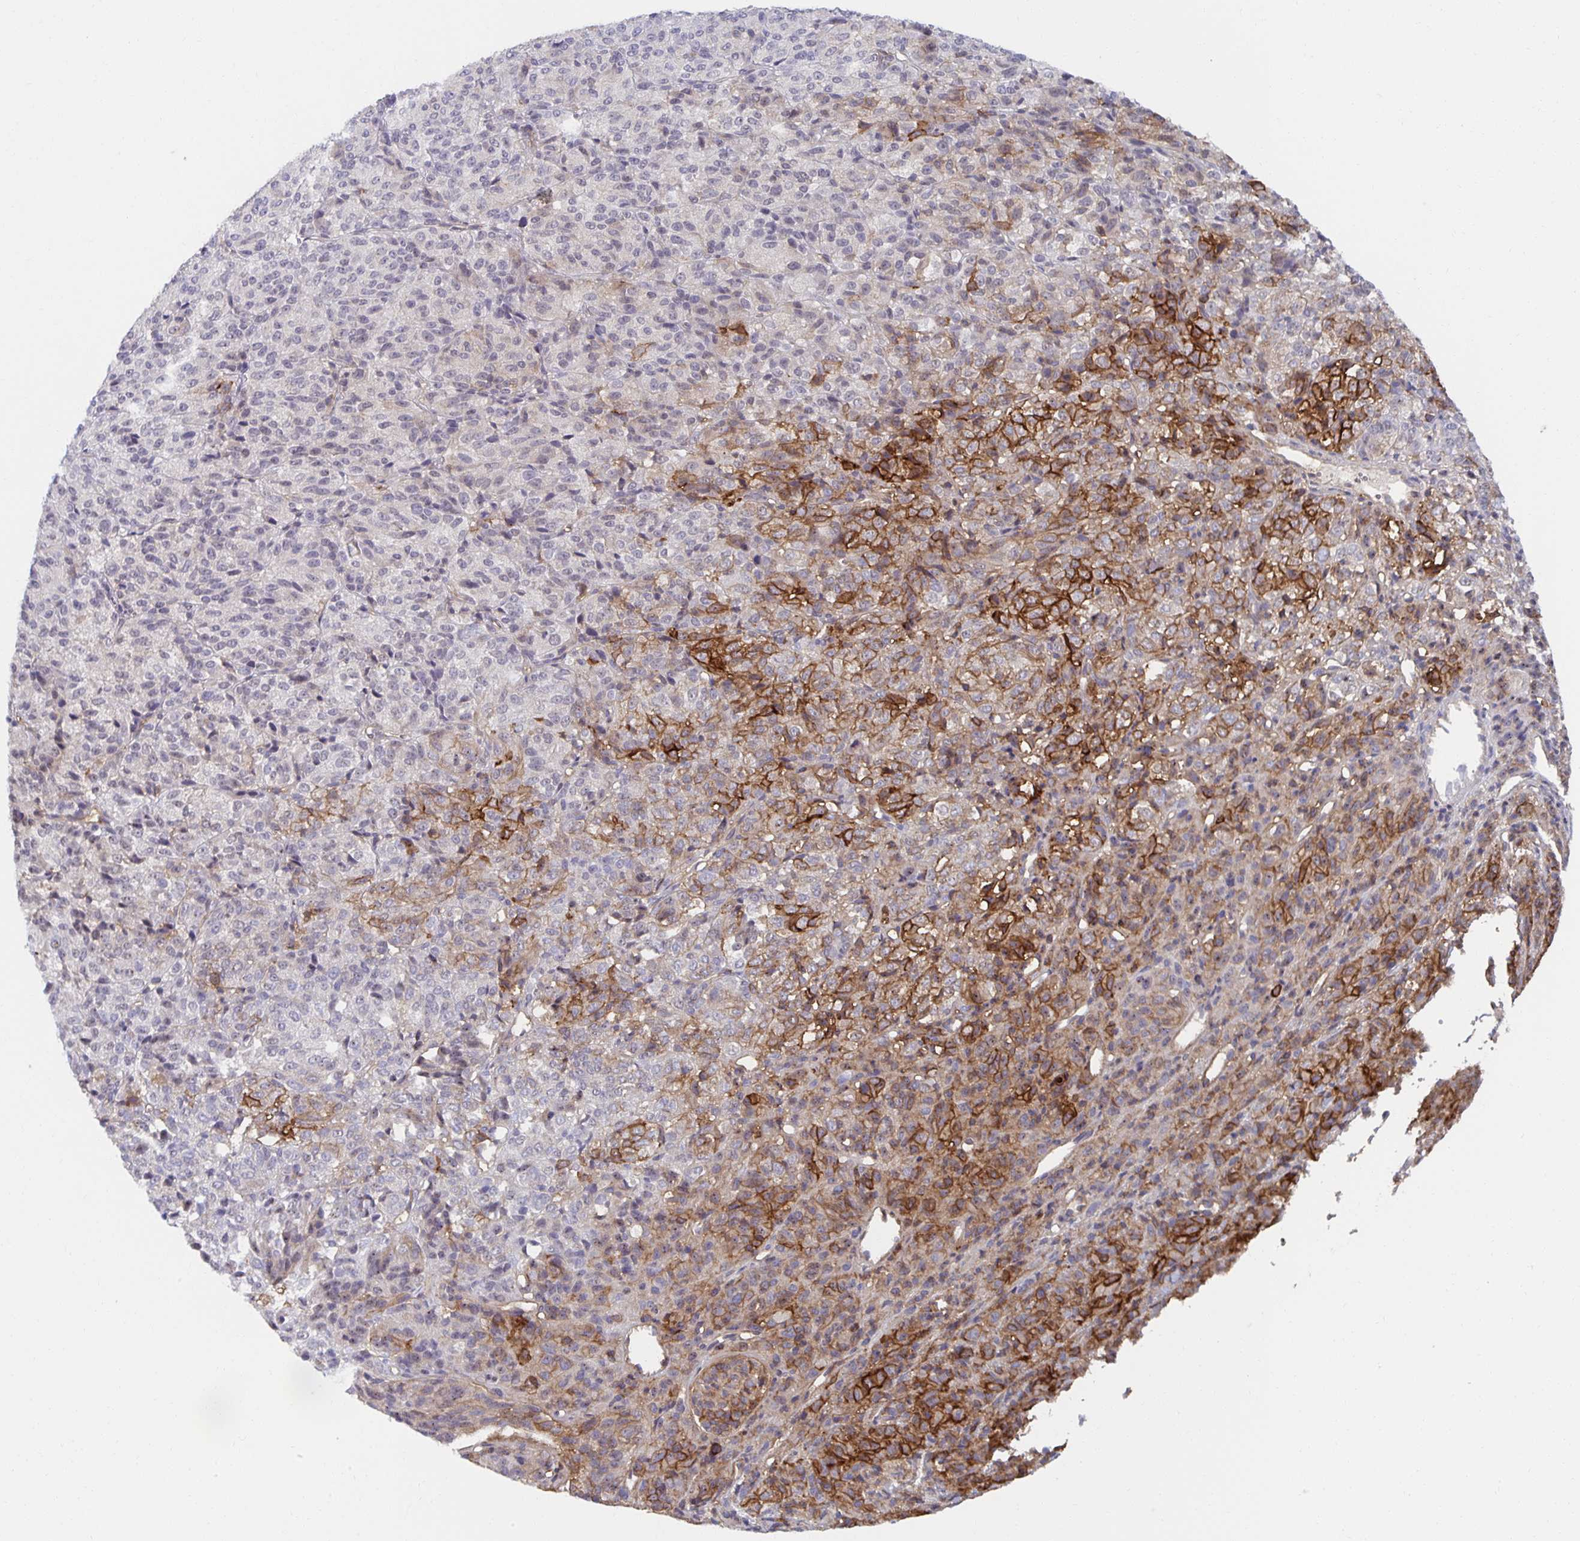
{"staining": {"intensity": "moderate", "quantity": "<25%", "location": "cytoplasmic/membranous"}, "tissue": "melanoma", "cell_type": "Tumor cells", "image_type": "cancer", "snomed": [{"axis": "morphology", "description": "Malignant melanoma, Metastatic site"}, {"axis": "topography", "description": "Brain"}], "caption": "IHC photomicrograph of neoplastic tissue: malignant melanoma (metastatic site) stained using immunohistochemistry shows low levels of moderate protein expression localized specifically in the cytoplasmic/membranous of tumor cells, appearing as a cytoplasmic/membranous brown color.", "gene": "BAD", "patient": {"sex": "female", "age": 56}}